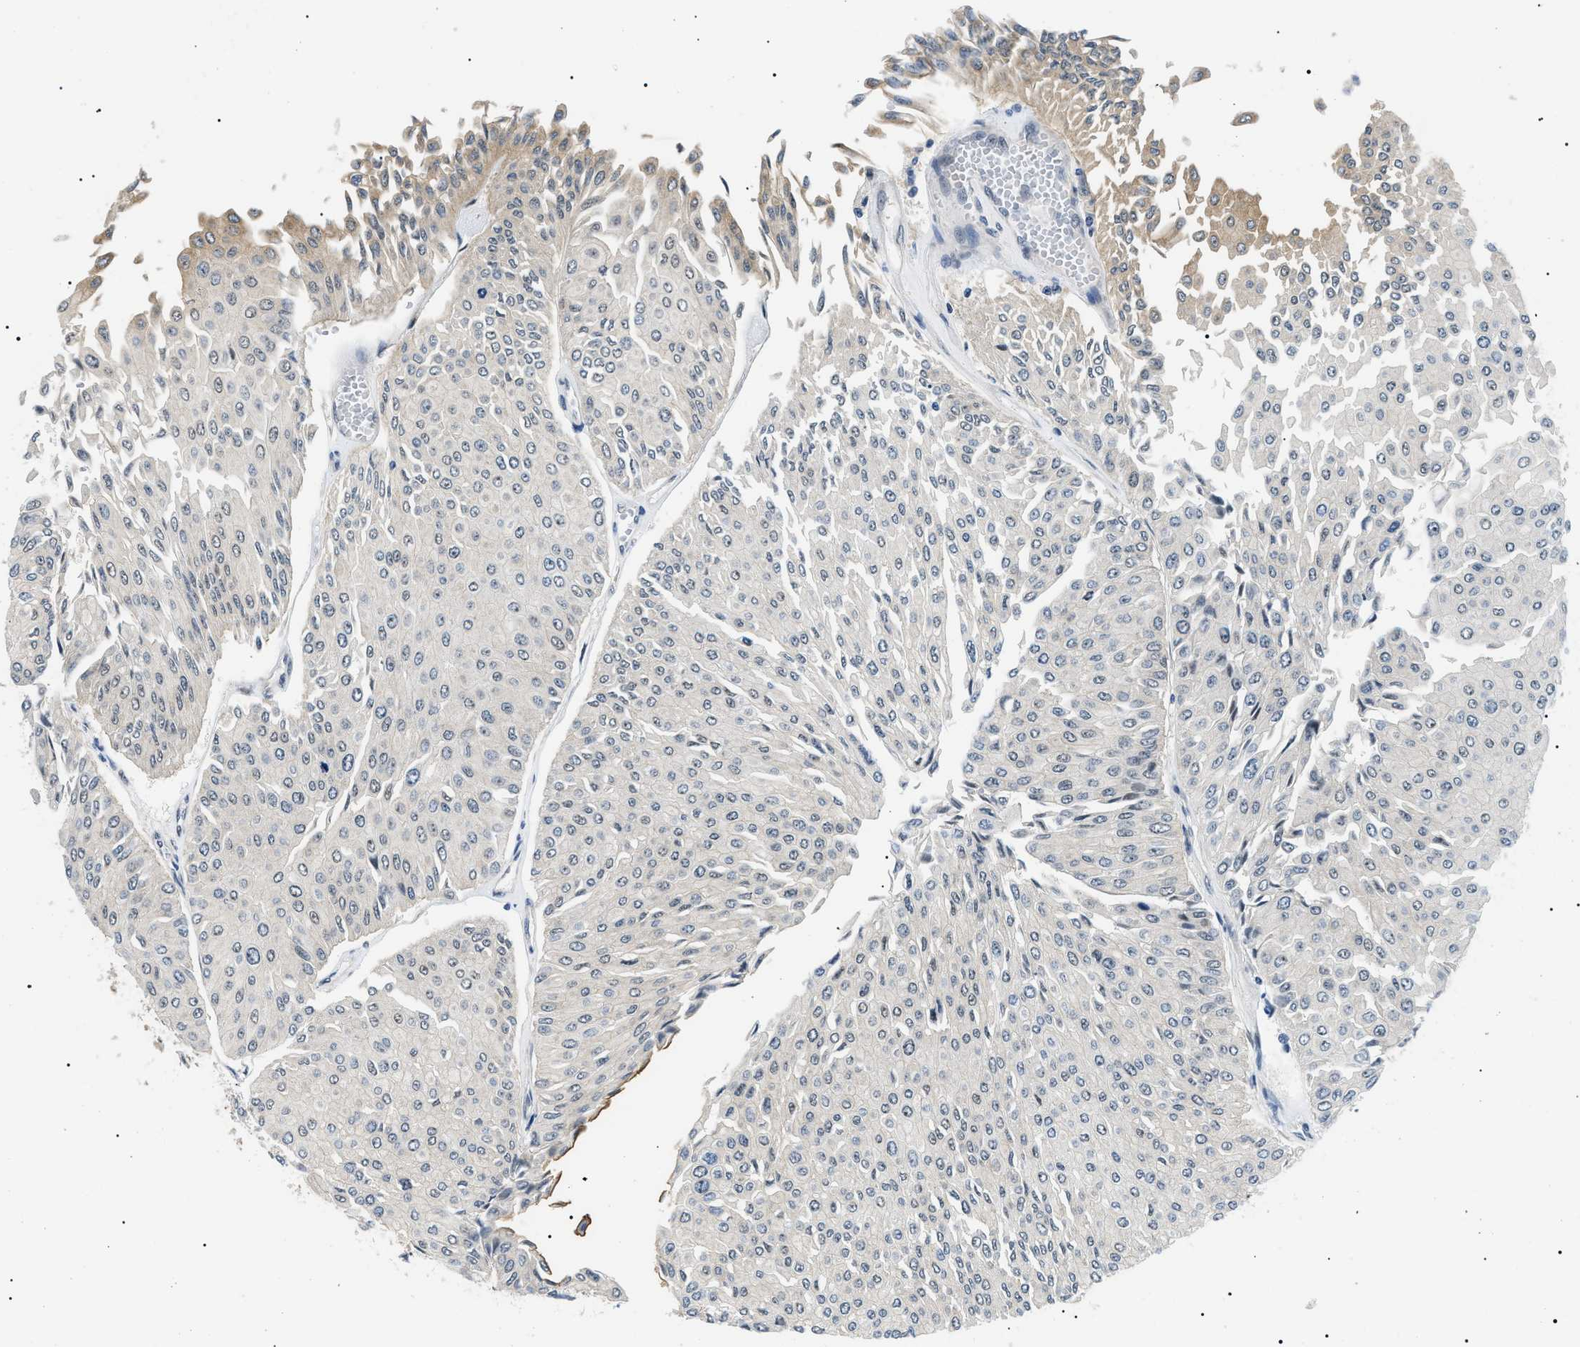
{"staining": {"intensity": "negative", "quantity": "none", "location": "none"}, "tissue": "urothelial cancer", "cell_type": "Tumor cells", "image_type": "cancer", "snomed": [{"axis": "morphology", "description": "Urothelial carcinoma, Low grade"}, {"axis": "topography", "description": "Urinary bladder"}], "caption": "Protein analysis of low-grade urothelial carcinoma demonstrates no significant expression in tumor cells.", "gene": "CWC25", "patient": {"sex": "male", "age": 67}}